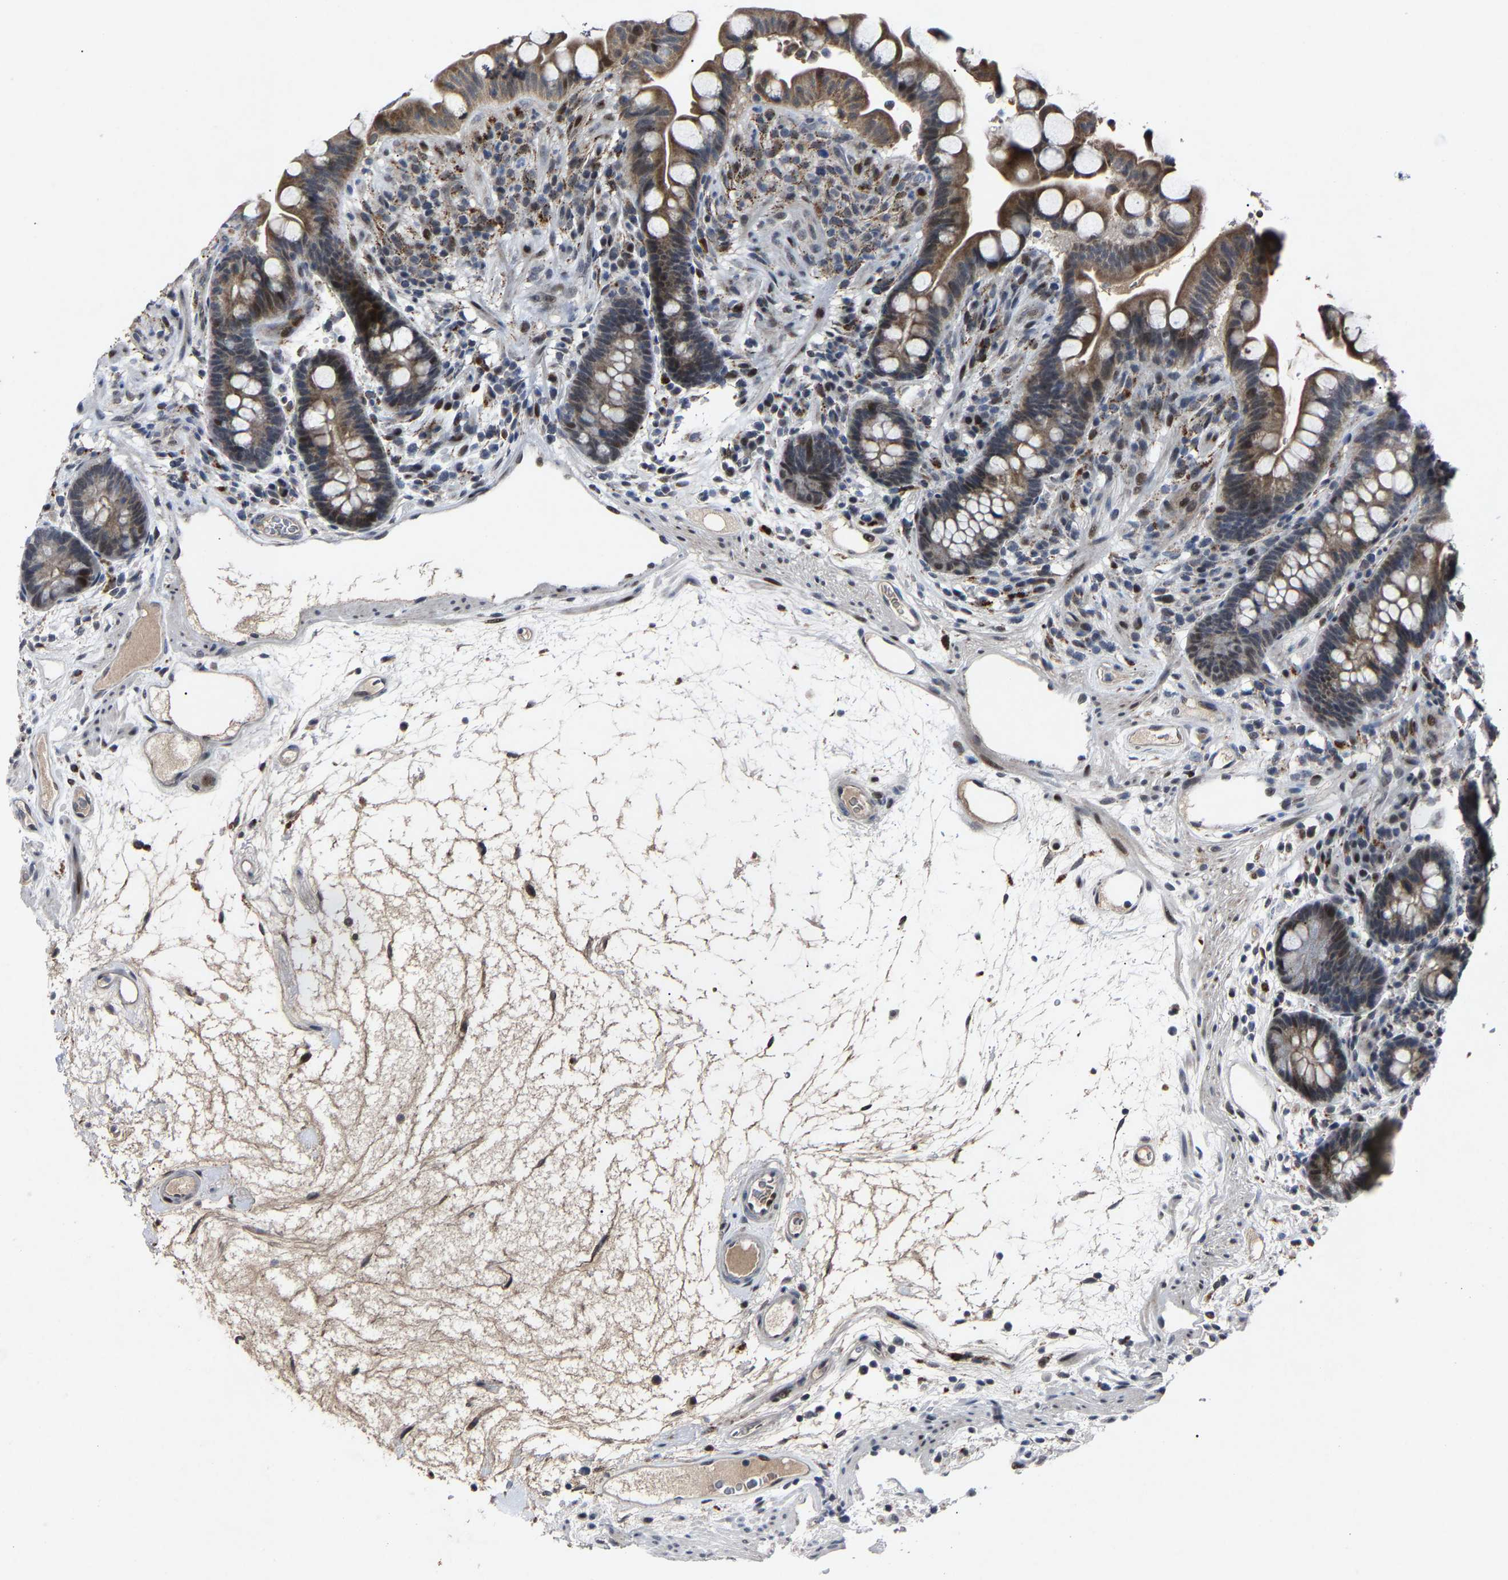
{"staining": {"intensity": "weak", "quantity": ">75%", "location": "cytoplasmic/membranous"}, "tissue": "colon", "cell_type": "Endothelial cells", "image_type": "normal", "snomed": [{"axis": "morphology", "description": "Normal tissue, NOS"}, {"axis": "topography", "description": "Colon"}], "caption": "Immunohistochemical staining of benign colon exhibits weak cytoplasmic/membranous protein staining in approximately >75% of endothelial cells. Nuclei are stained in blue.", "gene": "LSM8", "patient": {"sex": "male", "age": 73}}